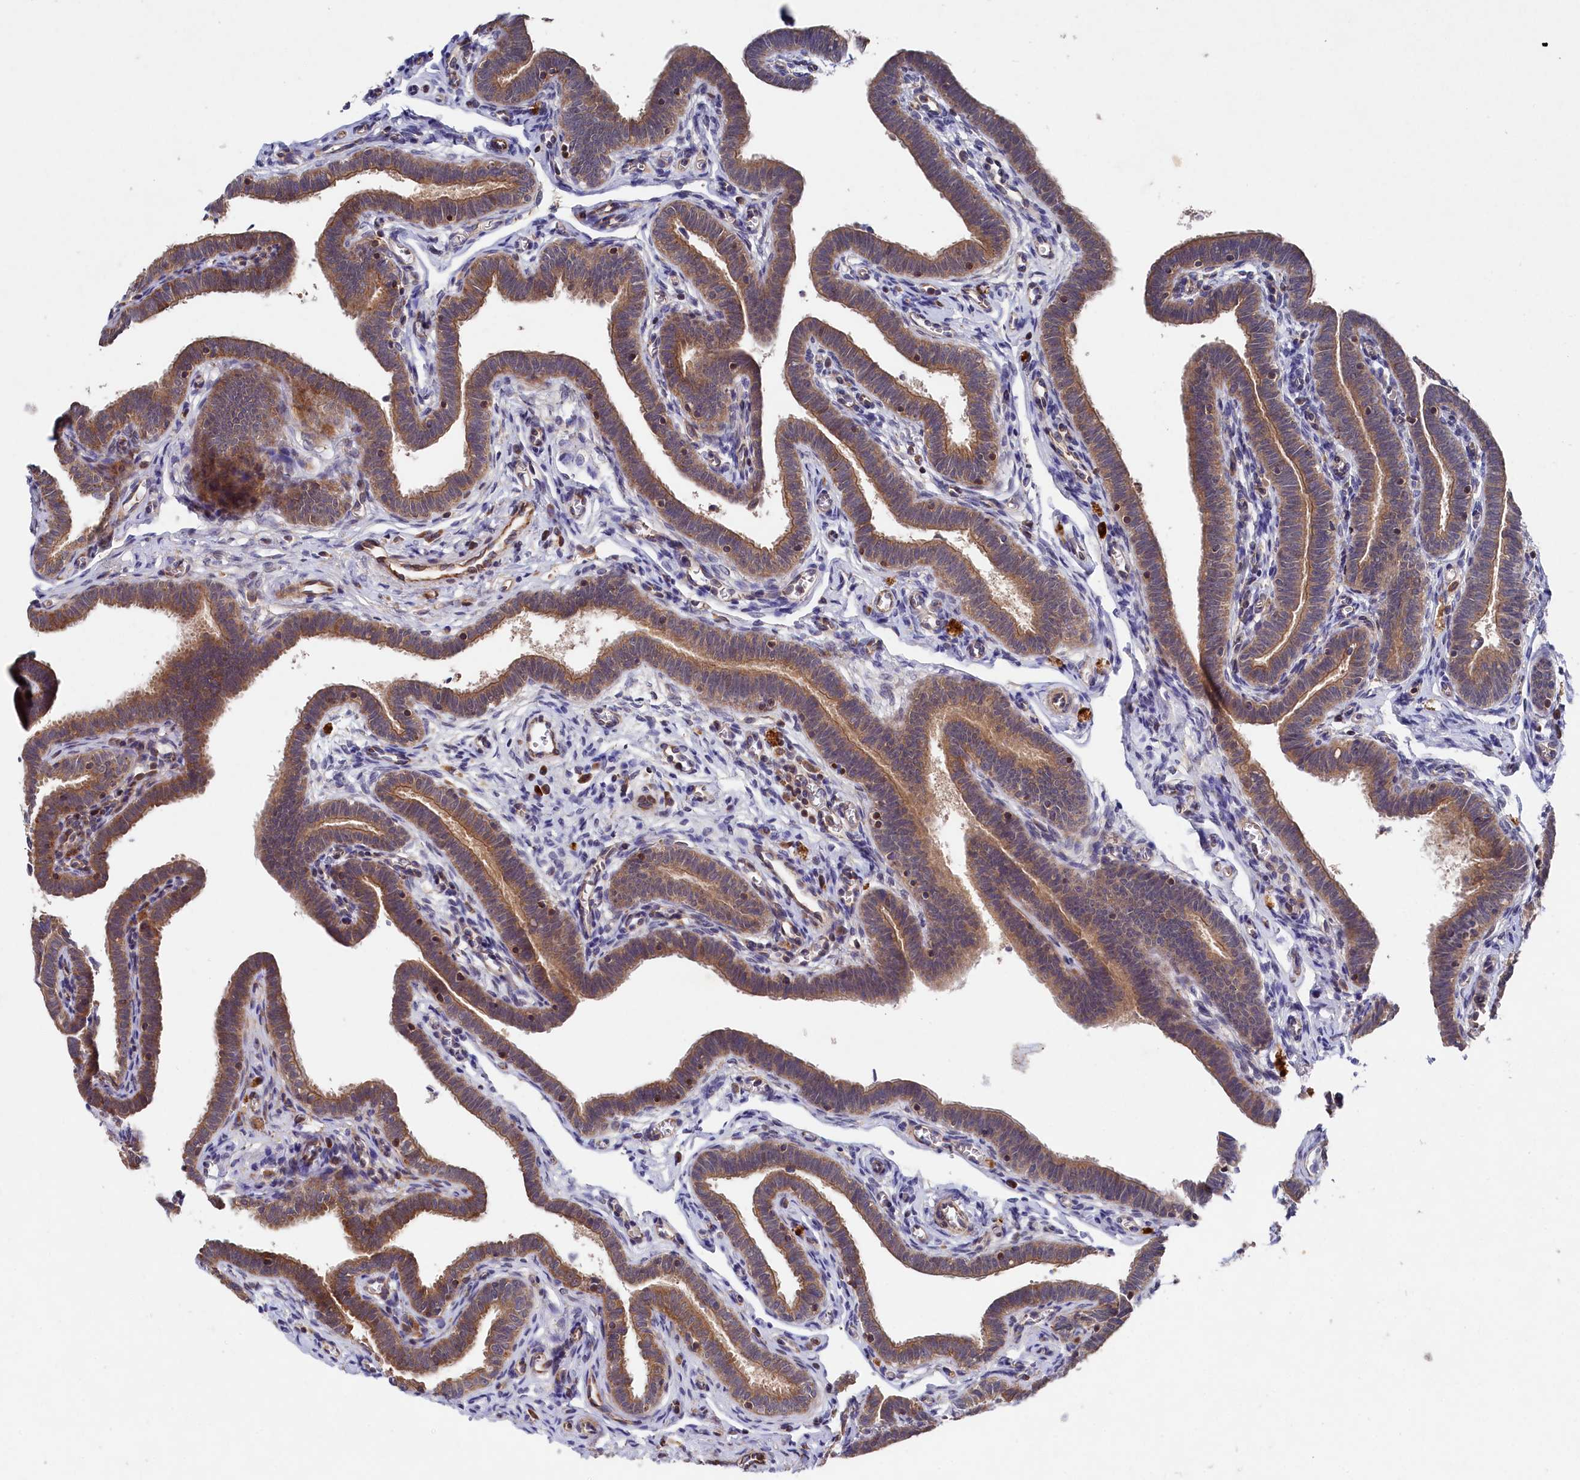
{"staining": {"intensity": "moderate", "quantity": ">75%", "location": "cytoplasmic/membranous"}, "tissue": "fallopian tube", "cell_type": "Glandular cells", "image_type": "normal", "snomed": [{"axis": "morphology", "description": "Normal tissue, NOS"}, {"axis": "topography", "description": "Fallopian tube"}], "caption": "IHC photomicrograph of normal human fallopian tube stained for a protein (brown), which exhibits medium levels of moderate cytoplasmic/membranous positivity in approximately >75% of glandular cells.", "gene": "SUPV3L1", "patient": {"sex": "female", "age": 36}}